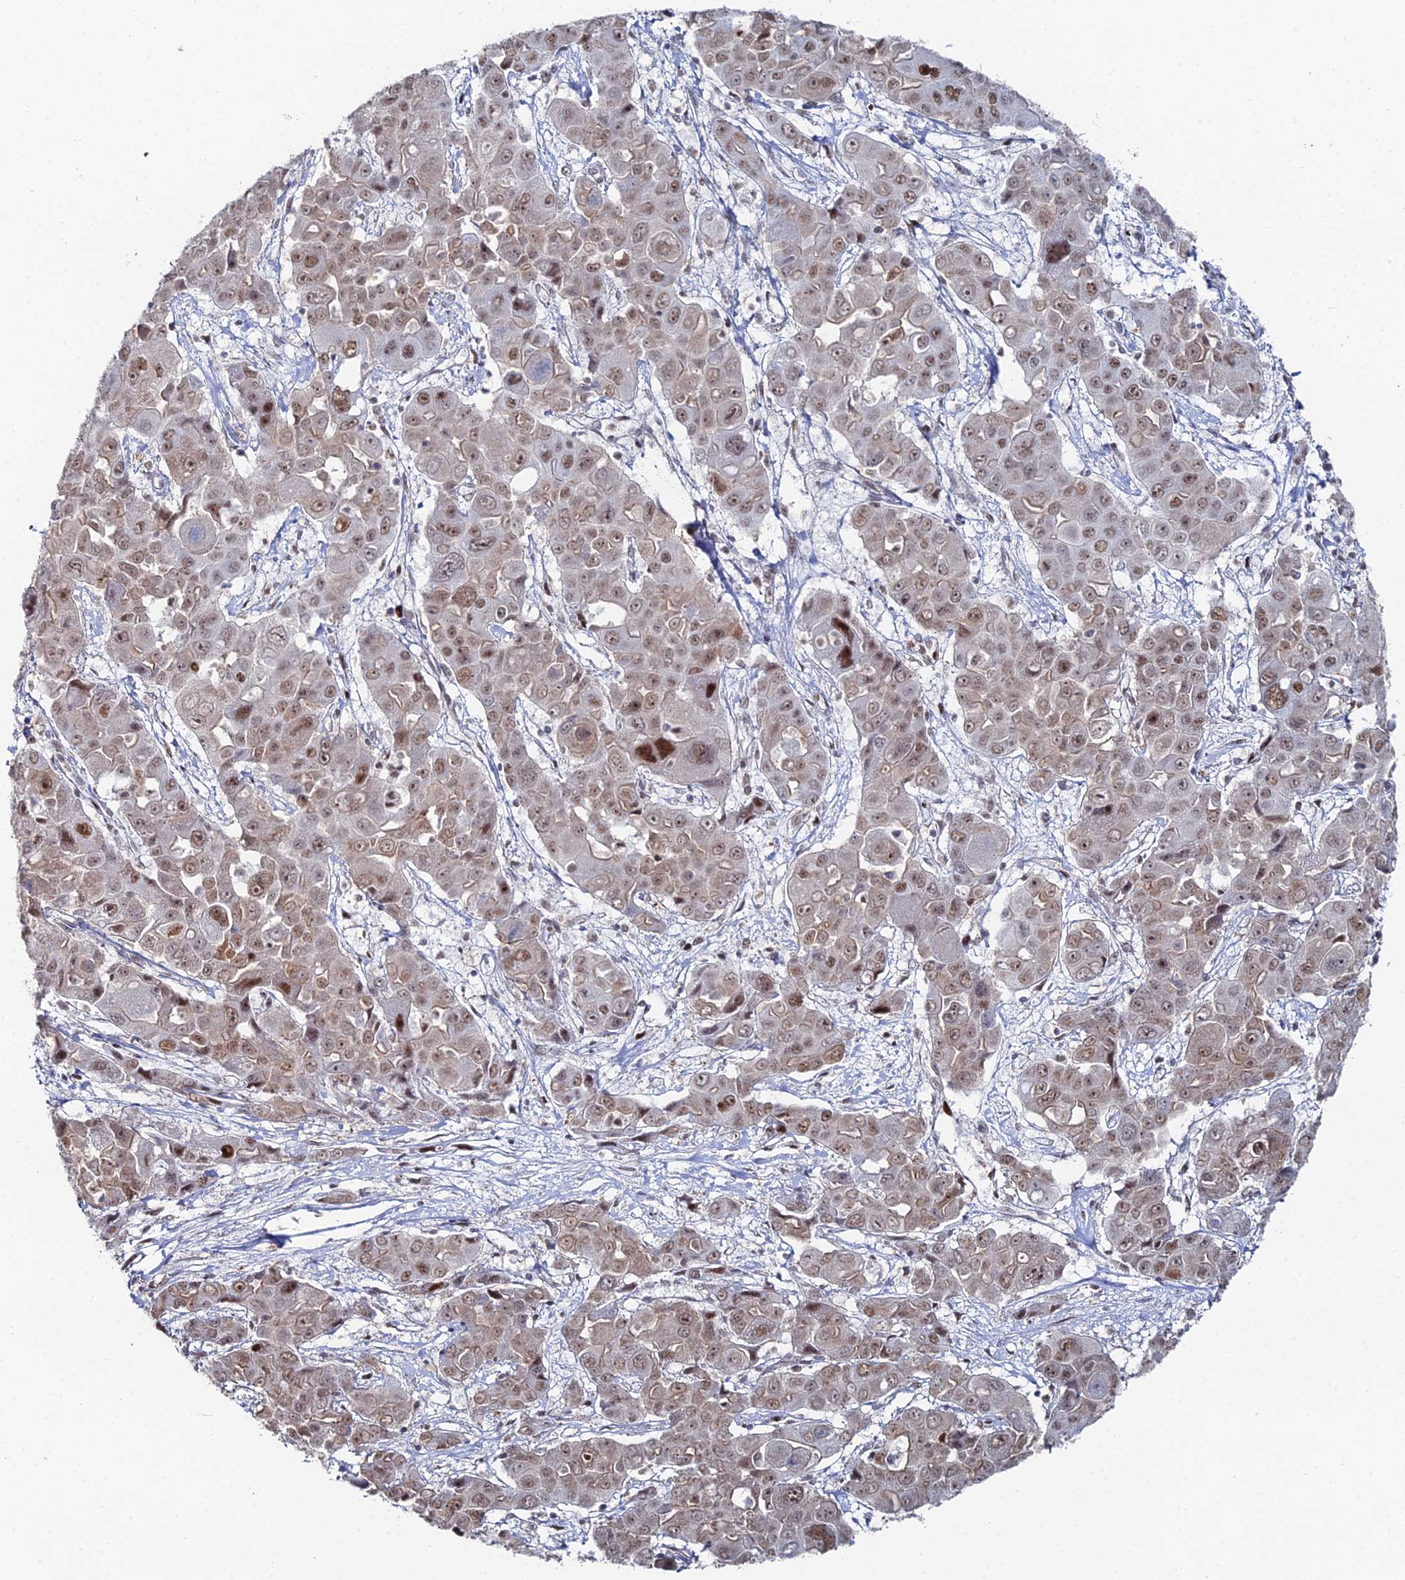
{"staining": {"intensity": "moderate", "quantity": ">75%", "location": "nuclear"}, "tissue": "liver cancer", "cell_type": "Tumor cells", "image_type": "cancer", "snomed": [{"axis": "morphology", "description": "Cholangiocarcinoma"}, {"axis": "topography", "description": "Liver"}], "caption": "Protein expression by immunohistochemistry (IHC) displays moderate nuclear expression in approximately >75% of tumor cells in liver cancer.", "gene": "GSC2", "patient": {"sex": "male", "age": 67}}